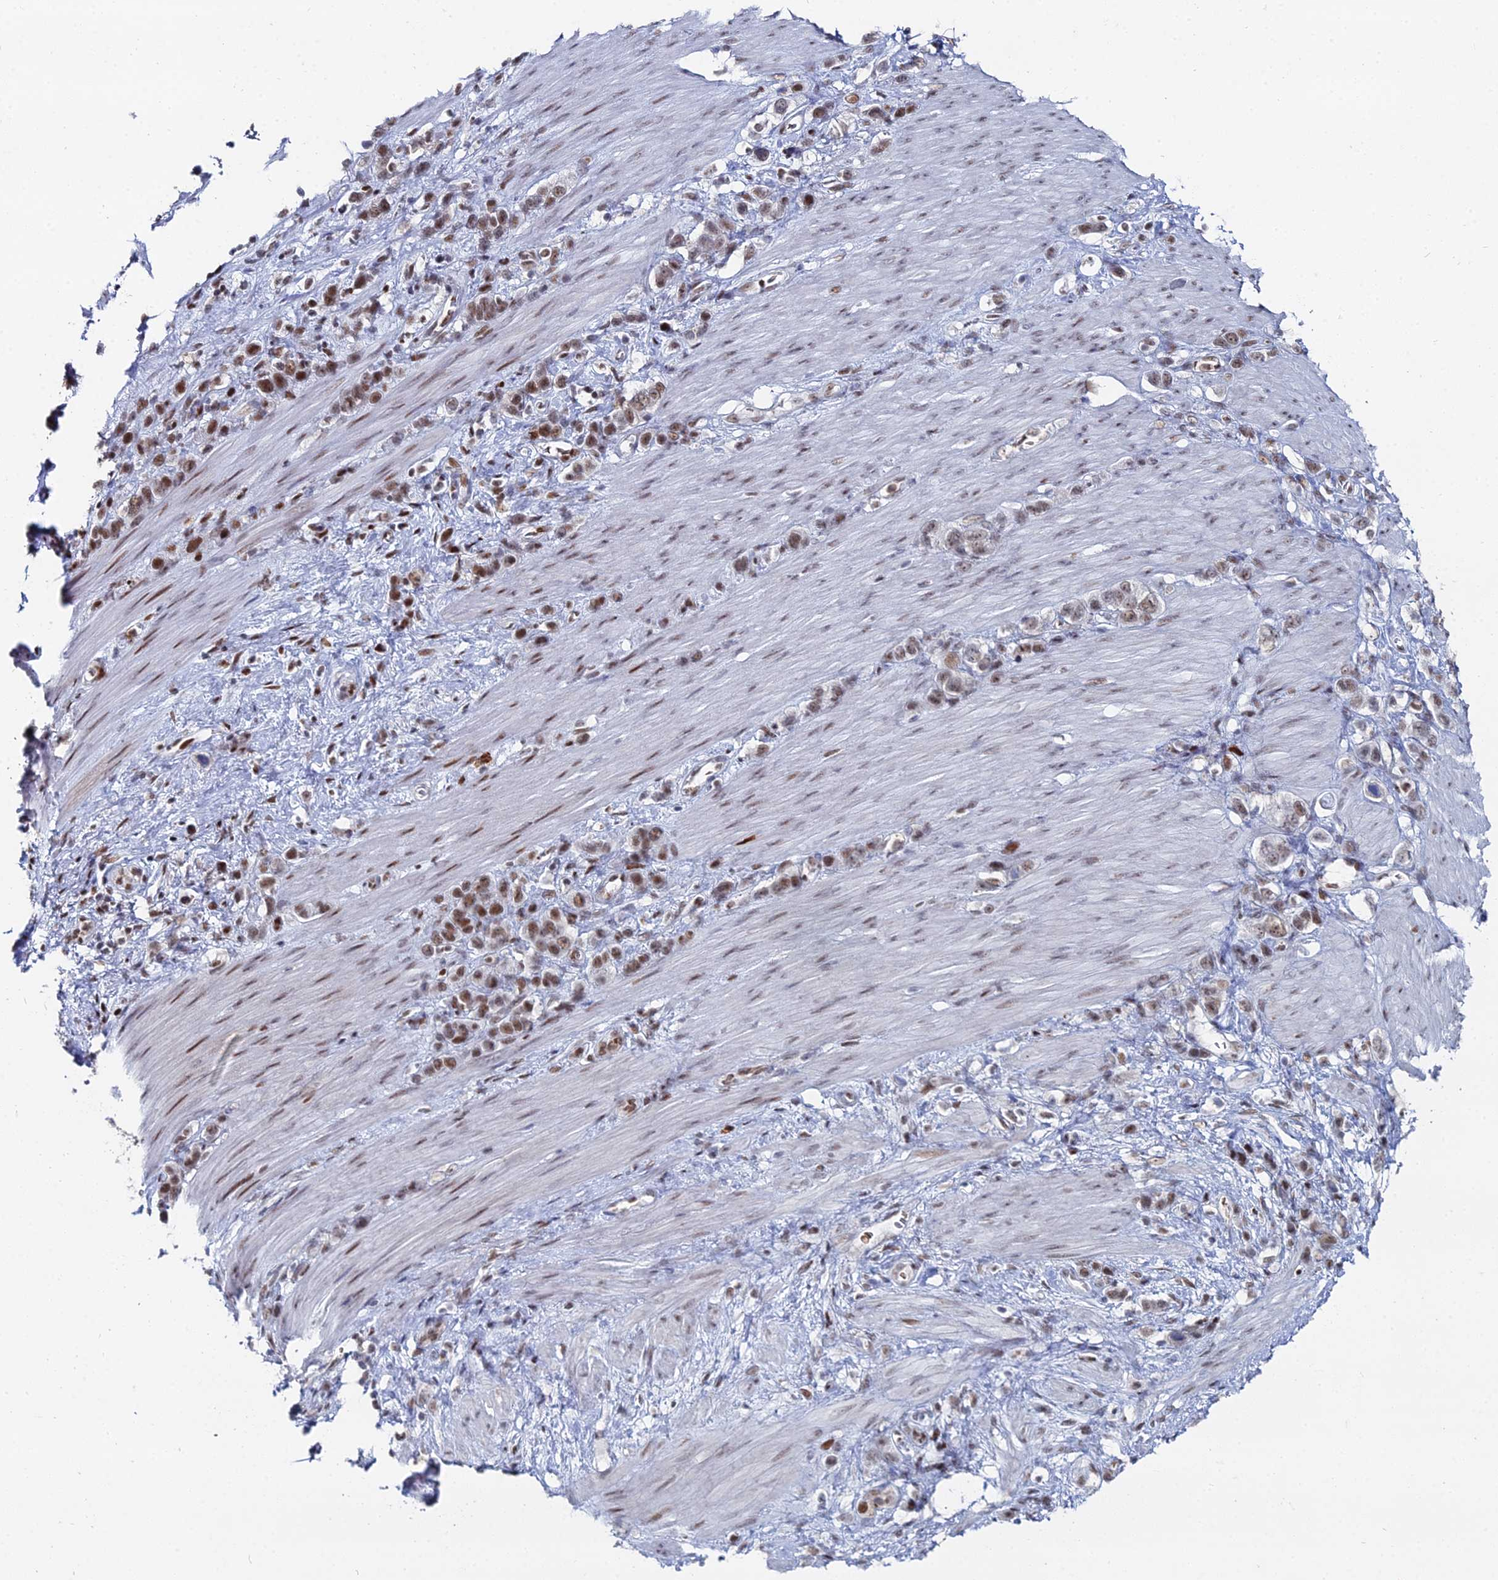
{"staining": {"intensity": "moderate", "quantity": ">75%", "location": "nuclear"}, "tissue": "stomach cancer", "cell_type": "Tumor cells", "image_type": "cancer", "snomed": [{"axis": "morphology", "description": "Adenocarcinoma, NOS"}, {"axis": "morphology", "description": "Adenocarcinoma, High grade"}, {"axis": "topography", "description": "Stomach, upper"}, {"axis": "topography", "description": "Stomach, lower"}], "caption": "Stomach cancer stained for a protein reveals moderate nuclear positivity in tumor cells.", "gene": "GSC2", "patient": {"sex": "female", "age": 65}}